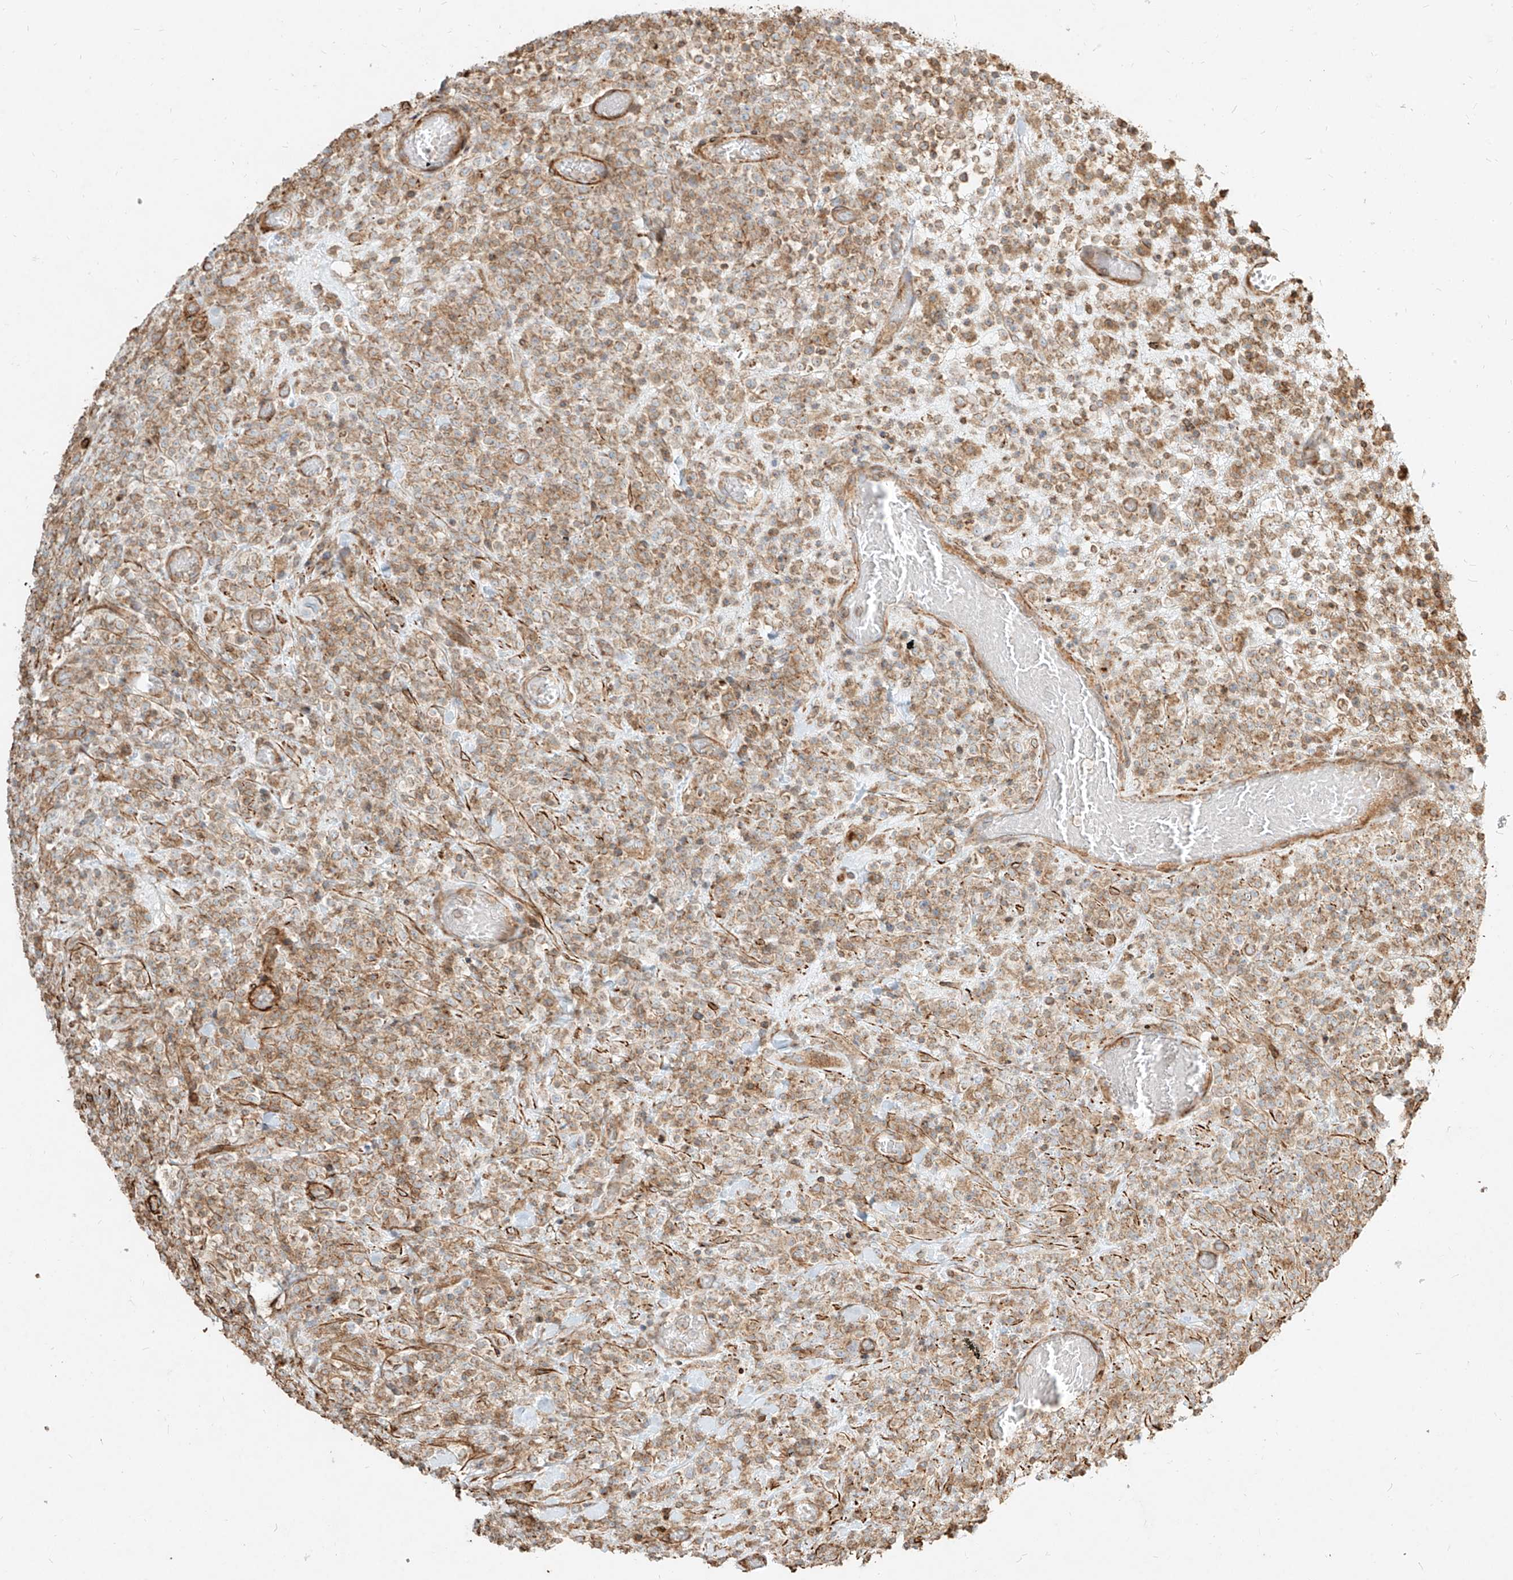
{"staining": {"intensity": "moderate", "quantity": "25%-75%", "location": "cytoplasmic/membranous"}, "tissue": "lymphoma", "cell_type": "Tumor cells", "image_type": "cancer", "snomed": [{"axis": "morphology", "description": "Malignant lymphoma, non-Hodgkin's type, High grade"}, {"axis": "topography", "description": "Colon"}], "caption": "Brown immunohistochemical staining in human lymphoma displays moderate cytoplasmic/membranous expression in about 25%-75% of tumor cells. (DAB (3,3'-diaminobenzidine) = brown stain, brightfield microscopy at high magnification).", "gene": "MTX2", "patient": {"sex": "female", "age": 53}}